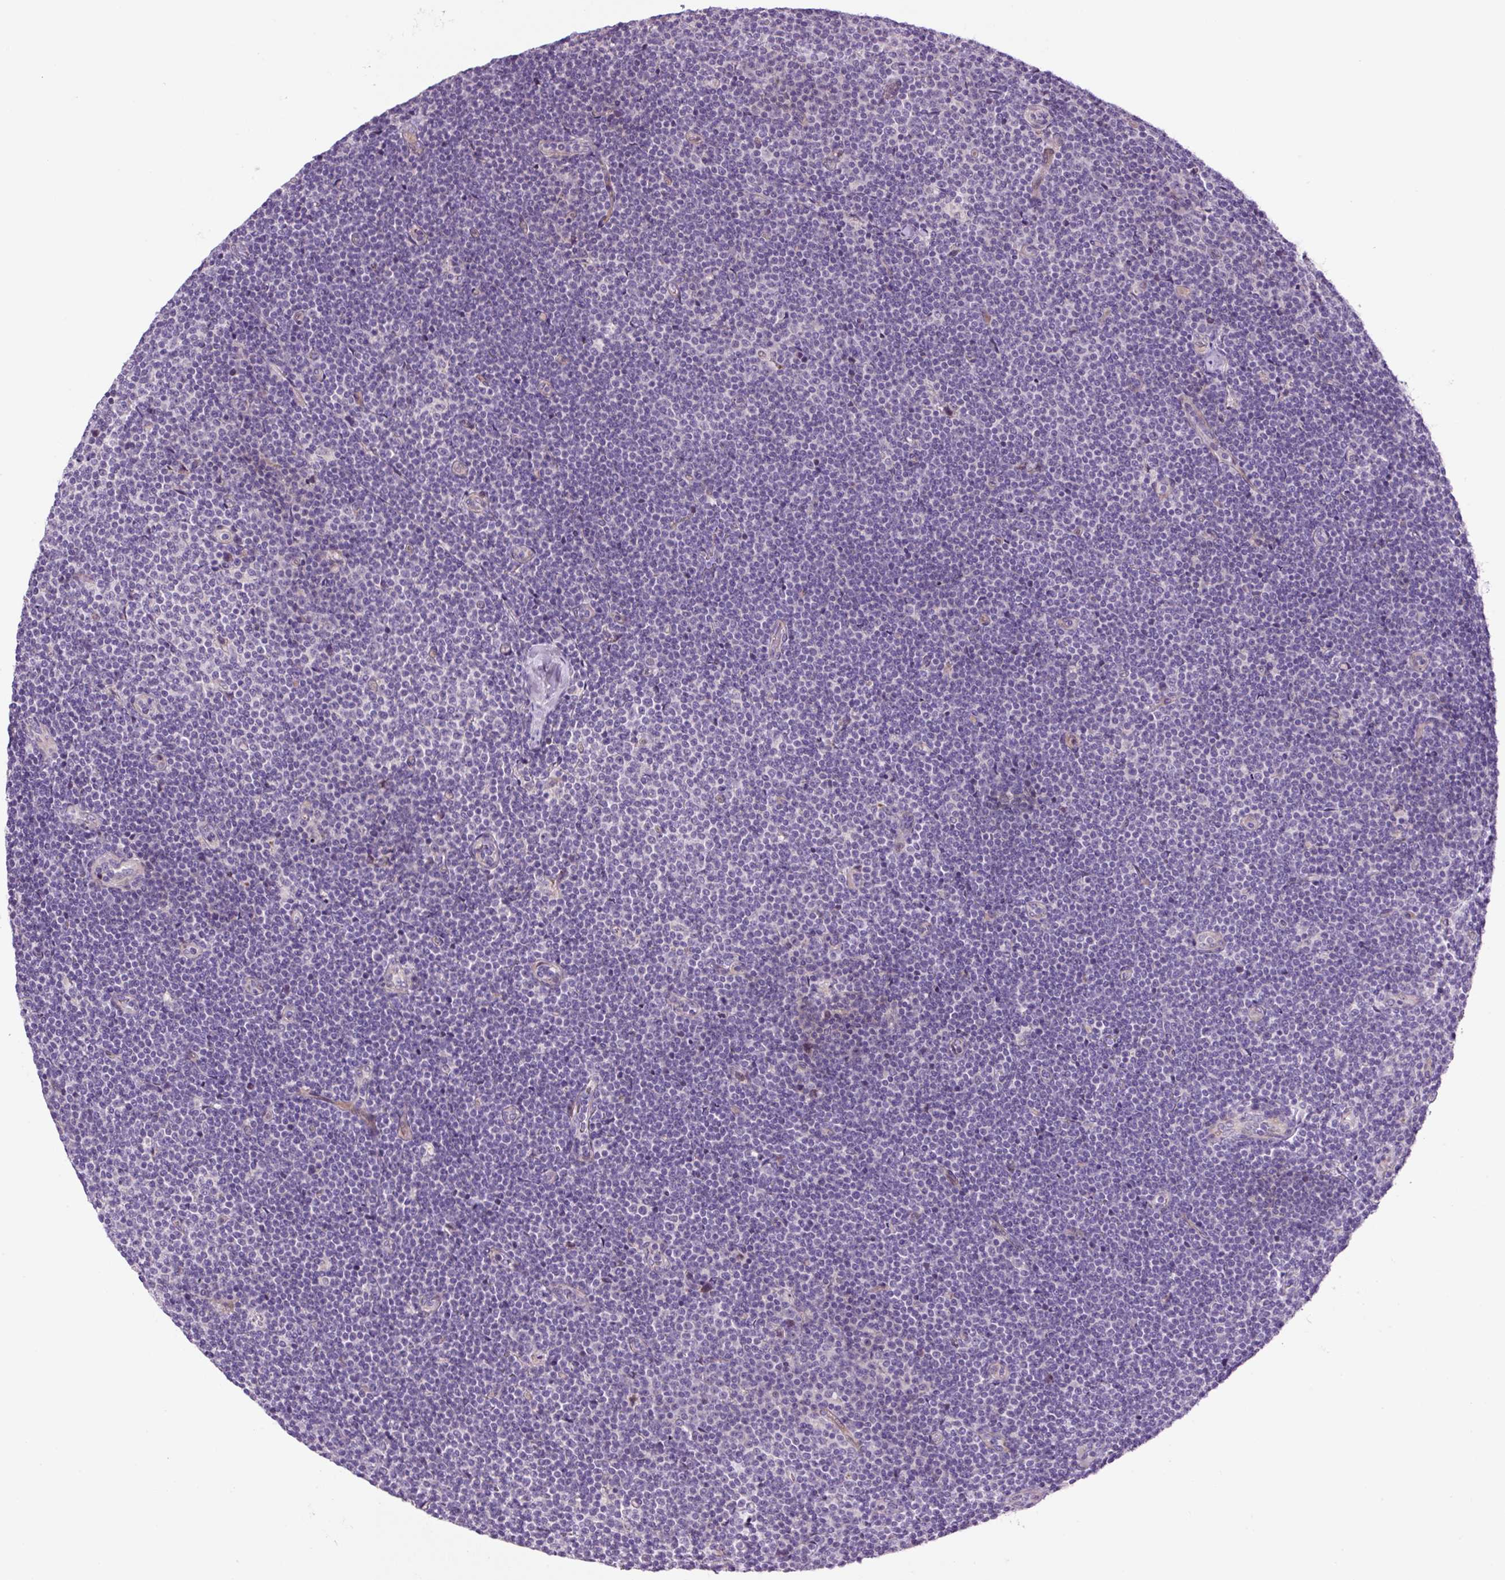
{"staining": {"intensity": "negative", "quantity": "none", "location": "none"}, "tissue": "lymphoma", "cell_type": "Tumor cells", "image_type": "cancer", "snomed": [{"axis": "morphology", "description": "Malignant lymphoma, non-Hodgkin's type, Low grade"}, {"axis": "topography", "description": "Lymph node"}], "caption": "High magnification brightfield microscopy of lymphoma stained with DAB (brown) and counterstained with hematoxylin (blue): tumor cells show no significant expression.", "gene": "OGDHL", "patient": {"sex": "male", "age": 48}}